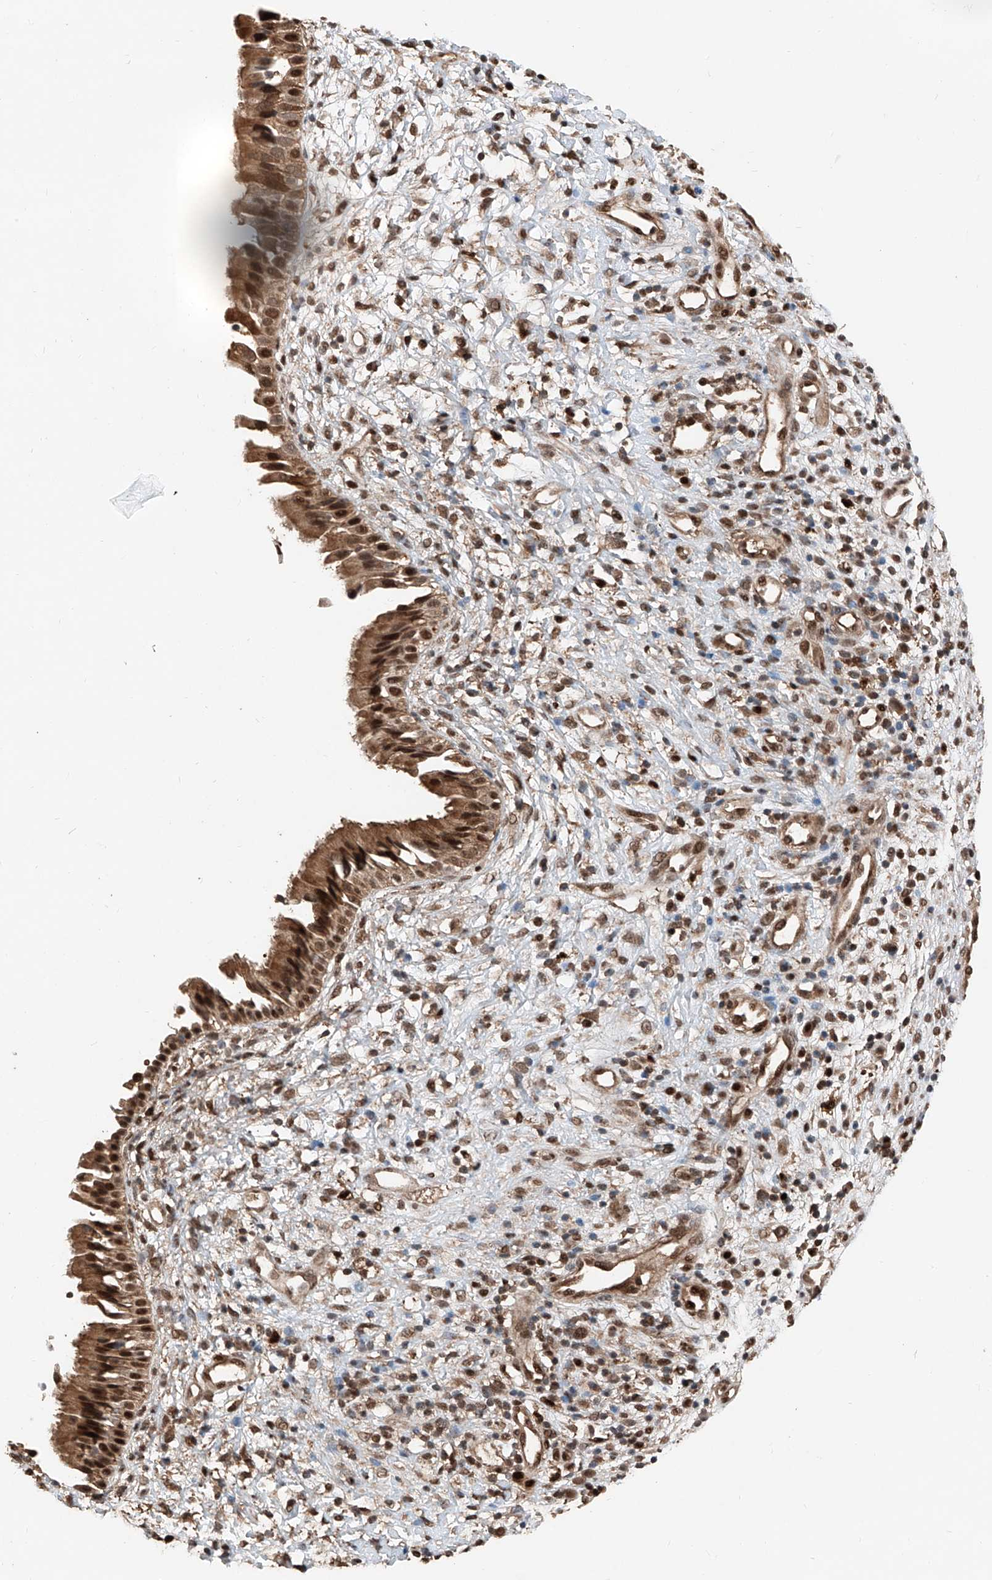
{"staining": {"intensity": "strong", "quantity": ">75%", "location": "cytoplasmic/membranous,nuclear"}, "tissue": "nasopharynx", "cell_type": "Respiratory epithelial cells", "image_type": "normal", "snomed": [{"axis": "morphology", "description": "Normal tissue, NOS"}, {"axis": "topography", "description": "Nasopharynx"}], "caption": "A high amount of strong cytoplasmic/membranous,nuclear expression is seen in about >75% of respiratory epithelial cells in benign nasopharynx. The protein is stained brown, and the nuclei are stained in blue (DAB IHC with brightfield microscopy, high magnification).", "gene": "RMND1", "patient": {"sex": "male", "age": 22}}